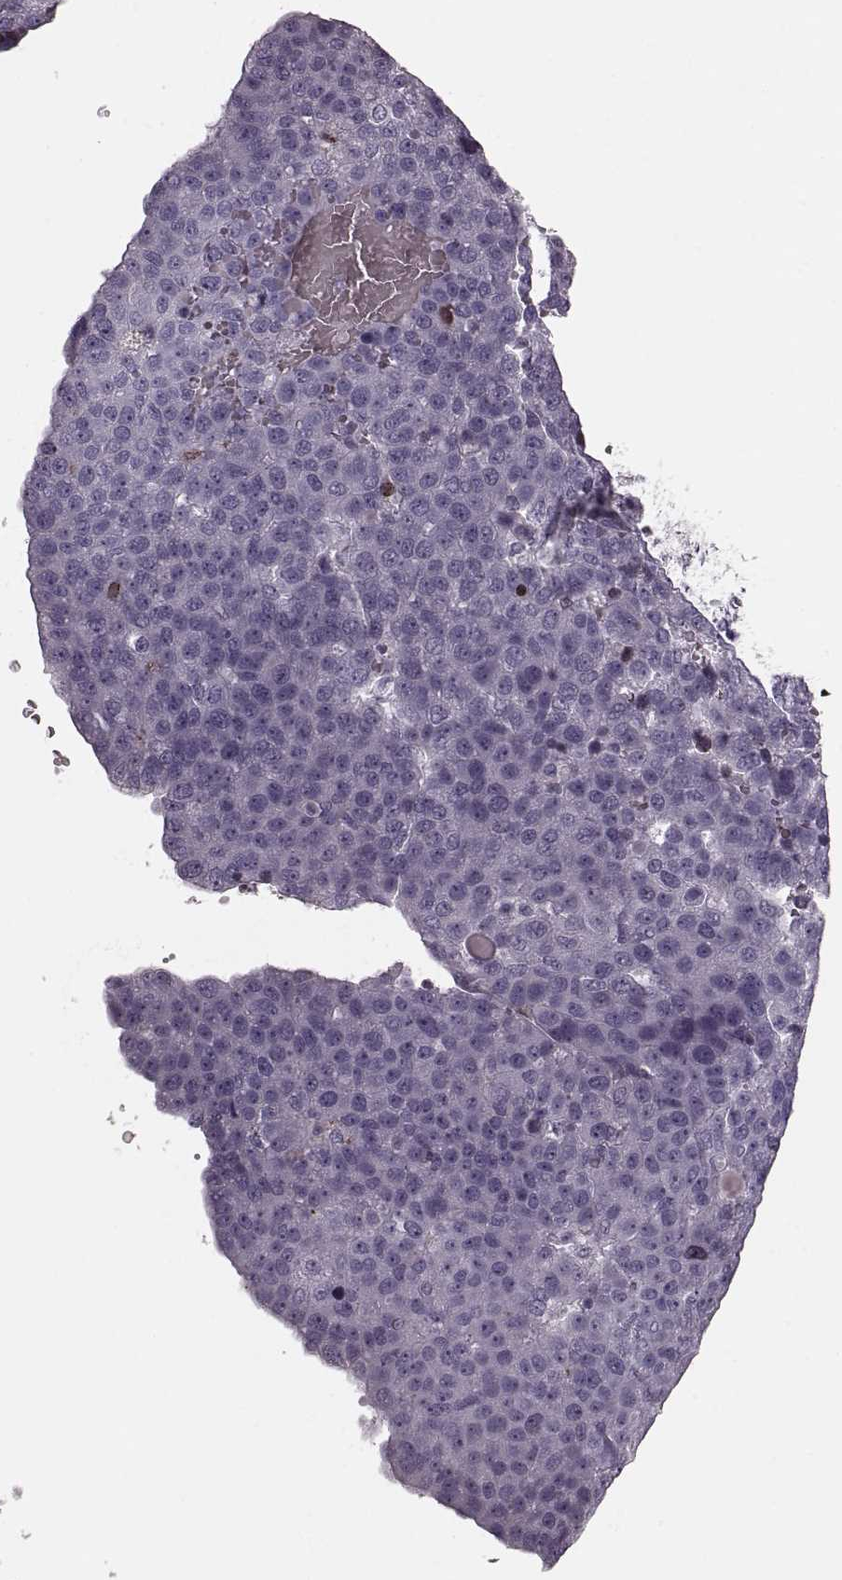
{"staining": {"intensity": "negative", "quantity": "none", "location": "none"}, "tissue": "pancreatic cancer", "cell_type": "Tumor cells", "image_type": "cancer", "snomed": [{"axis": "morphology", "description": "Adenocarcinoma, NOS"}, {"axis": "topography", "description": "Pancreas"}], "caption": "The histopathology image reveals no significant expression in tumor cells of pancreatic cancer (adenocarcinoma).", "gene": "CST7", "patient": {"sex": "female", "age": 61}}